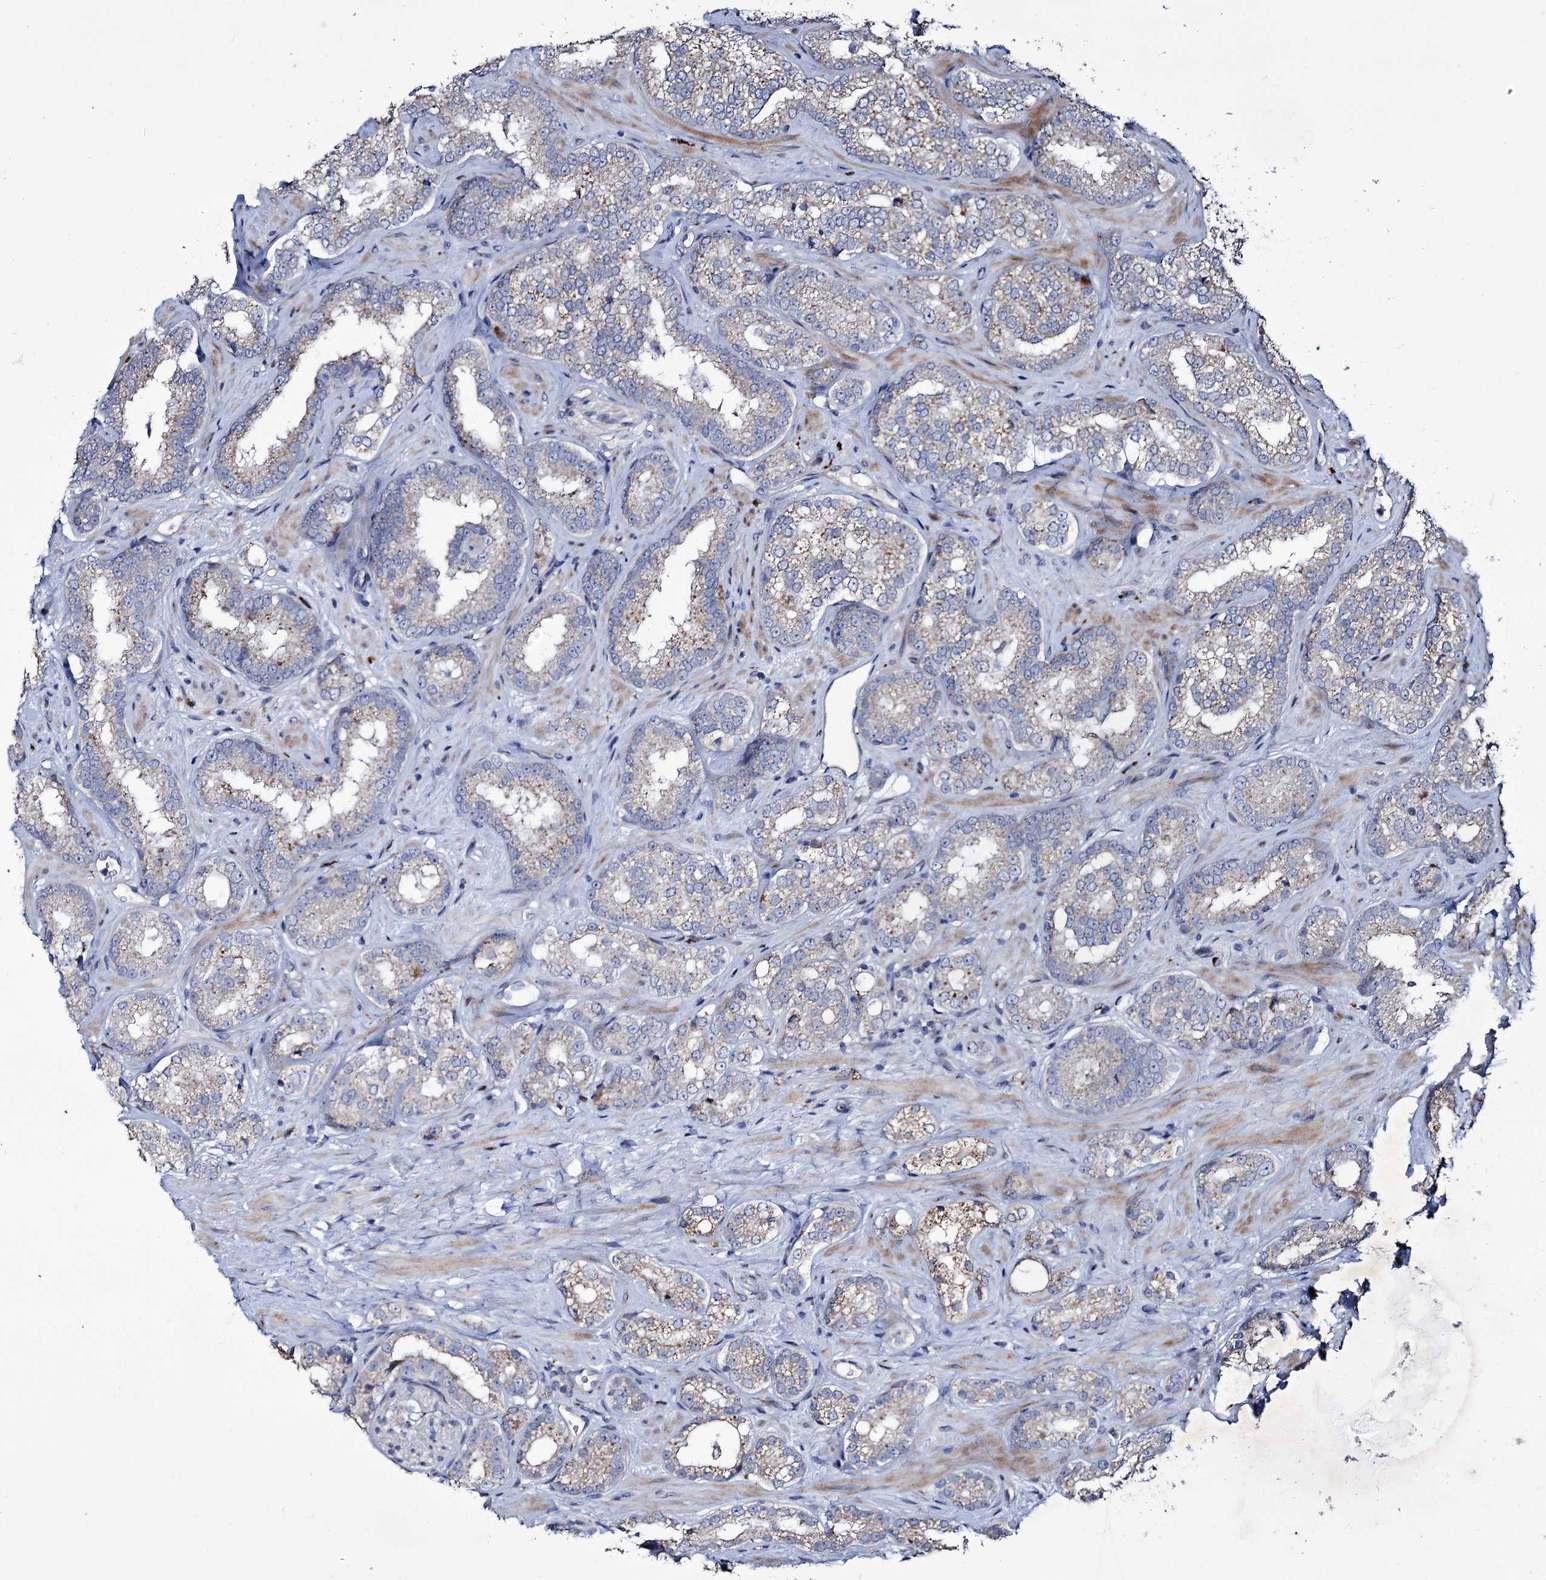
{"staining": {"intensity": "weak", "quantity": "<25%", "location": "cytoplasmic/membranous"}, "tissue": "prostate cancer", "cell_type": "Tumor cells", "image_type": "cancer", "snomed": [{"axis": "morphology", "description": "Normal tissue, NOS"}, {"axis": "morphology", "description": "Adenocarcinoma, High grade"}, {"axis": "topography", "description": "Prostate"}], "caption": "High magnification brightfield microscopy of prostate cancer stained with DAB (3,3'-diaminobenzidine) (brown) and counterstained with hematoxylin (blue): tumor cells show no significant staining. Brightfield microscopy of immunohistochemistry stained with DAB (3,3'-diaminobenzidine) (brown) and hematoxylin (blue), captured at high magnification.", "gene": "TUBGCP5", "patient": {"sex": "male", "age": 83}}